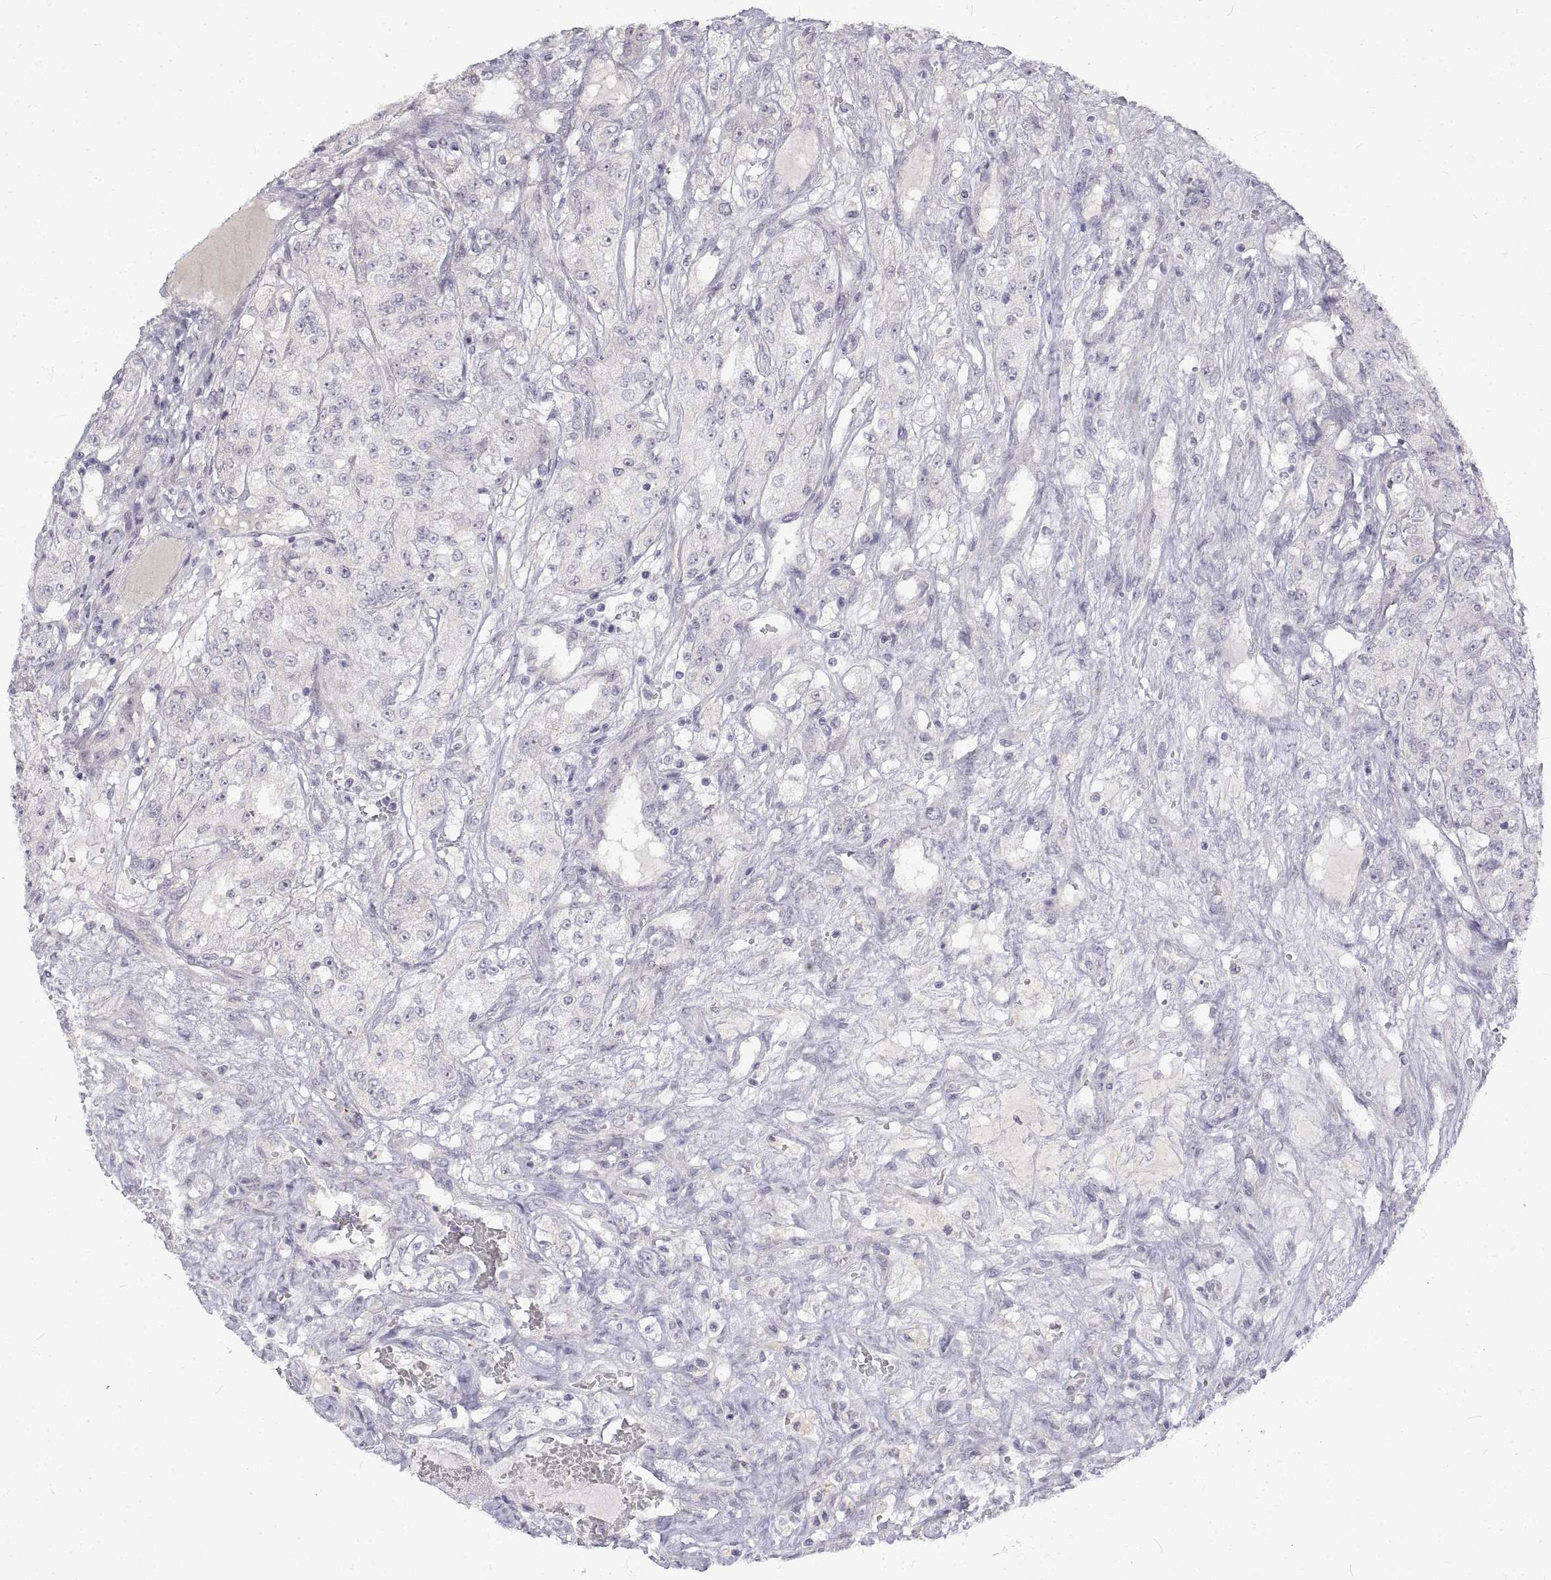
{"staining": {"intensity": "negative", "quantity": "none", "location": "none"}, "tissue": "renal cancer", "cell_type": "Tumor cells", "image_type": "cancer", "snomed": [{"axis": "morphology", "description": "Adenocarcinoma, NOS"}, {"axis": "topography", "description": "Kidney"}], "caption": "High magnification brightfield microscopy of adenocarcinoma (renal) stained with DAB (brown) and counterstained with hematoxylin (blue): tumor cells show no significant staining.", "gene": "ANO2", "patient": {"sex": "female", "age": 63}}